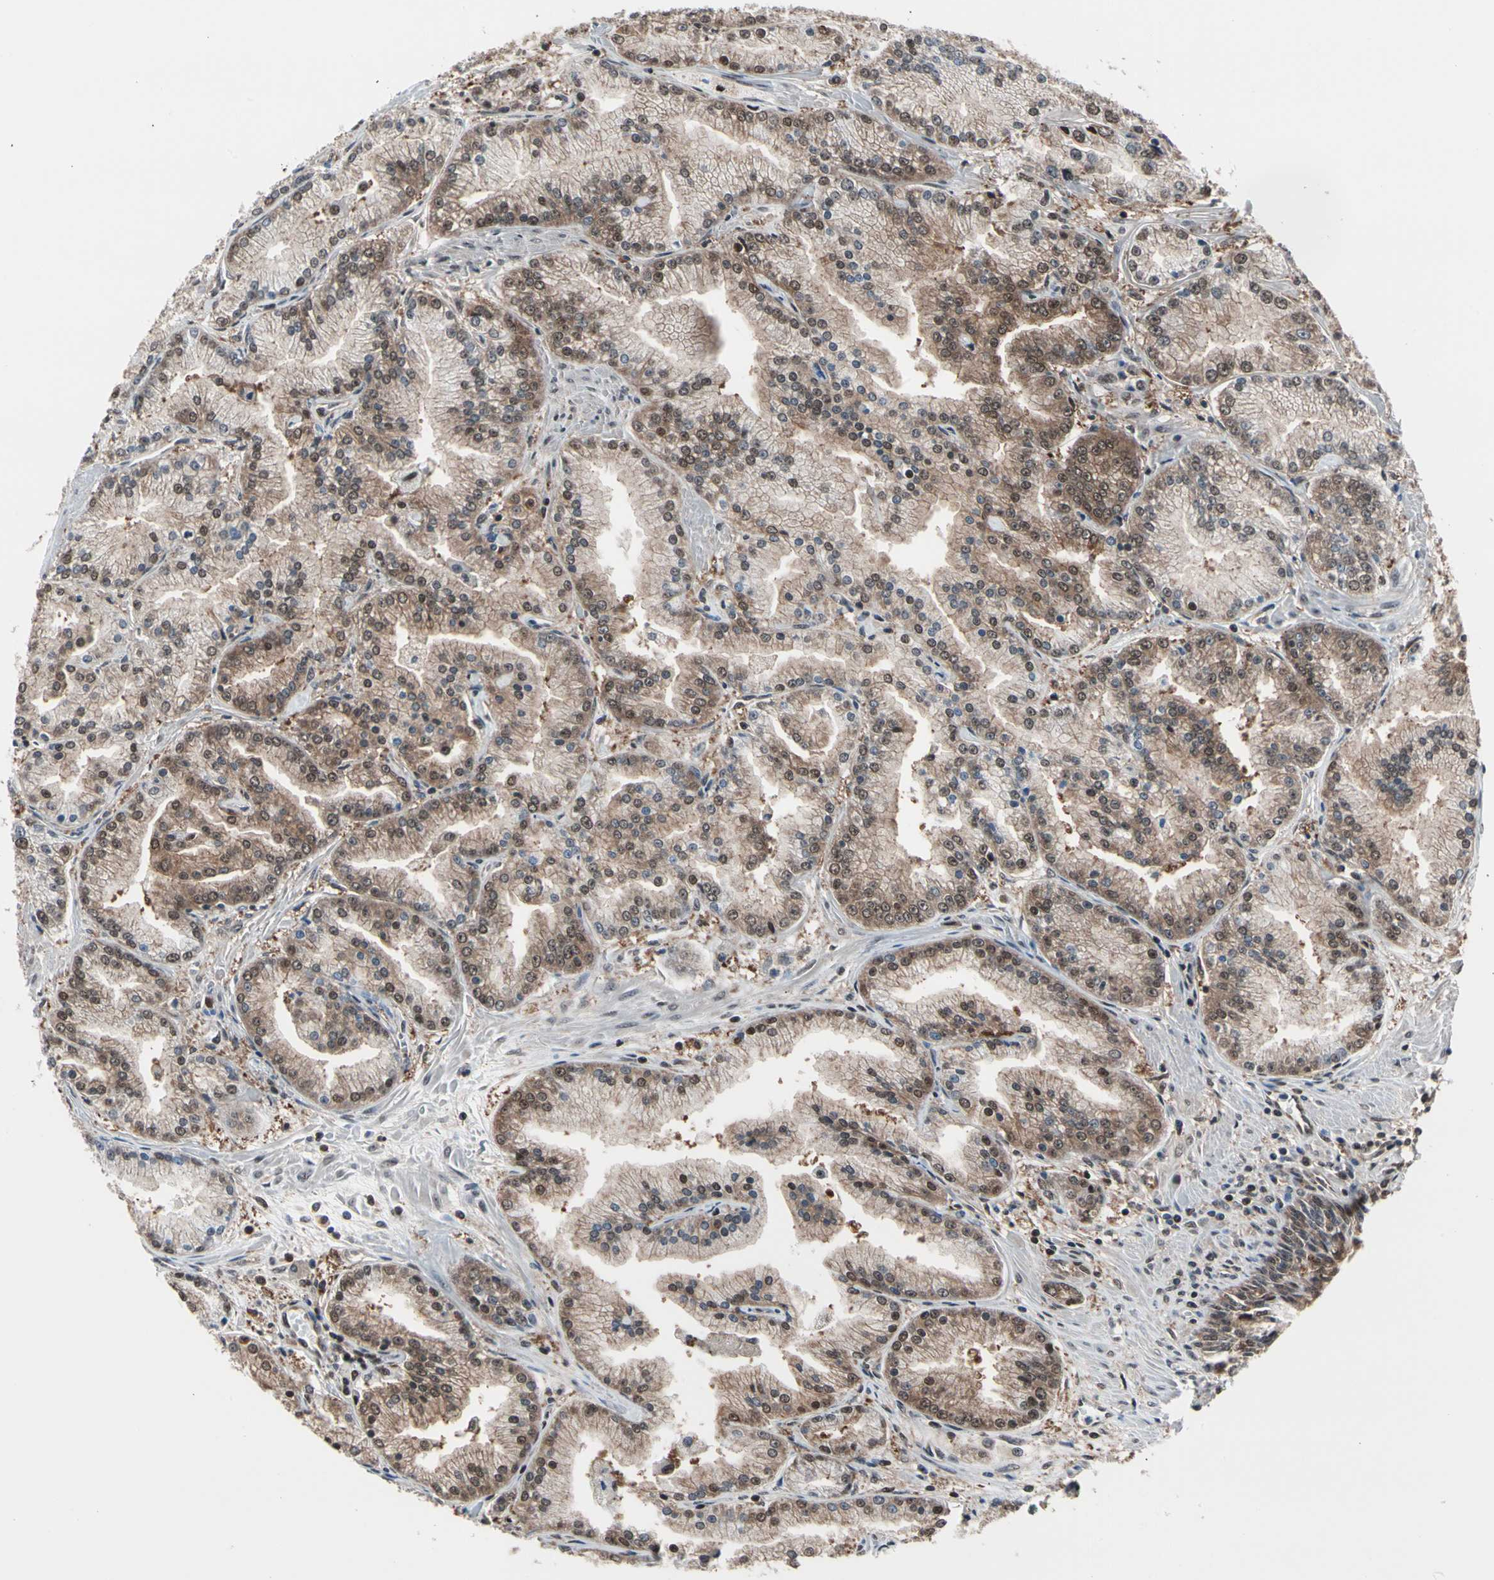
{"staining": {"intensity": "moderate", "quantity": "25%-75%", "location": "cytoplasmic/membranous,nuclear"}, "tissue": "prostate cancer", "cell_type": "Tumor cells", "image_type": "cancer", "snomed": [{"axis": "morphology", "description": "Adenocarcinoma, High grade"}, {"axis": "topography", "description": "Prostate"}], "caption": "This histopathology image exhibits IHC staining of prostate adenocarcinoma (high-grade), with medium moderate cytoplasmic/membranous and nuclear positivity in about 25%-75% of tumor cells.", "gene": "PSMA2", "patient": {"sex": "male", "age": 61}}